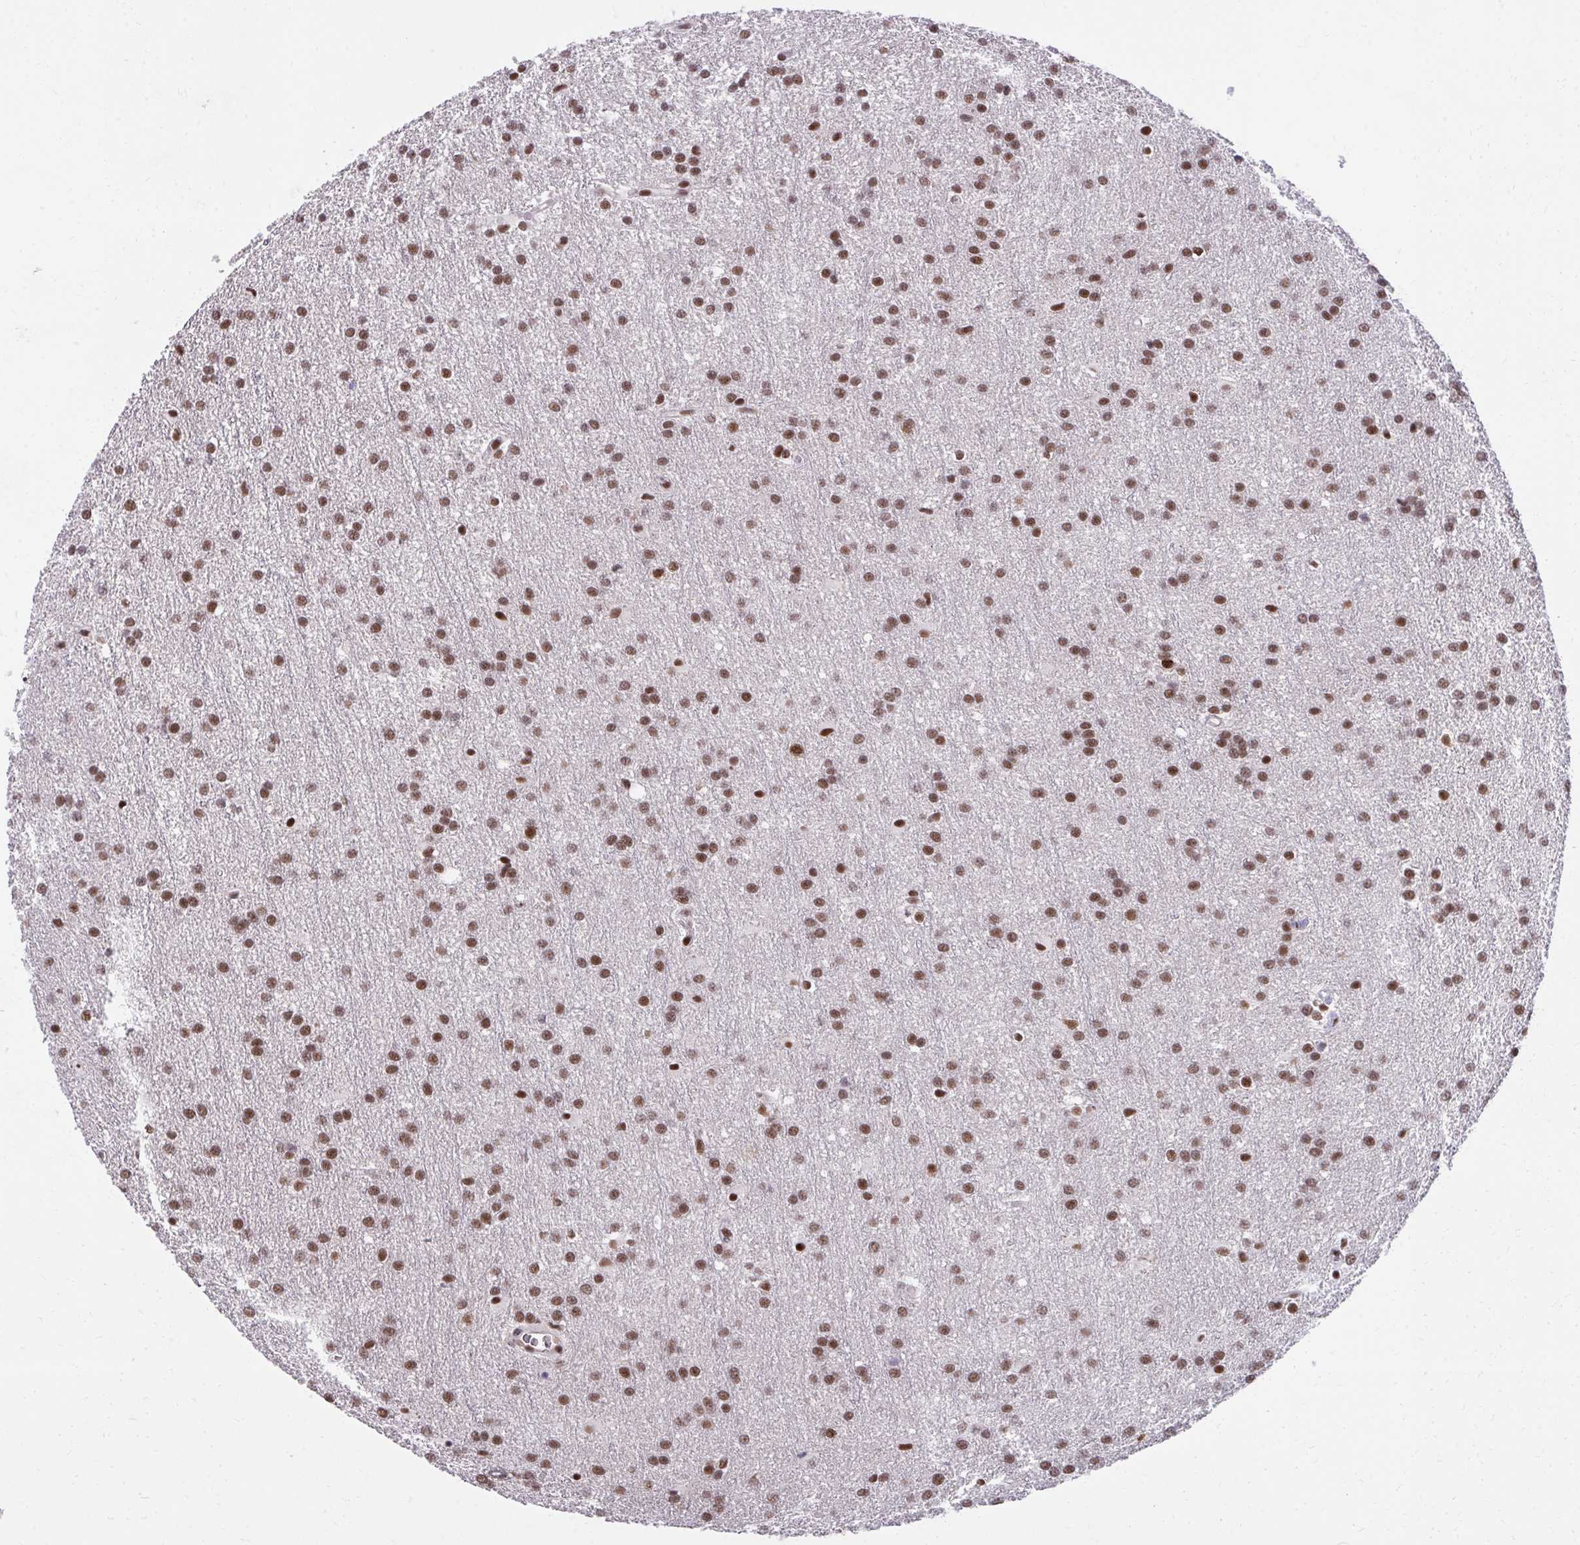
{"staining": {"intensity": "moderate", "quantity": ">75%", "location": "nuclear"}, "tissue": "glioma", "cell_type": "Tumor cells", "image_type": "cancer", "snomed": [{"axis": "morphology", "description": "Glioma, malignant, Low grade"}, {"axis": "topography", "description": "Brain"}], "caption": "Glioma stained with a brown dye demonstrates moderate nuclear positive staining in approximately >75% of tumor cells.", "gene": "SYNE4", "patient": {"sex": "female", "age": 32}}